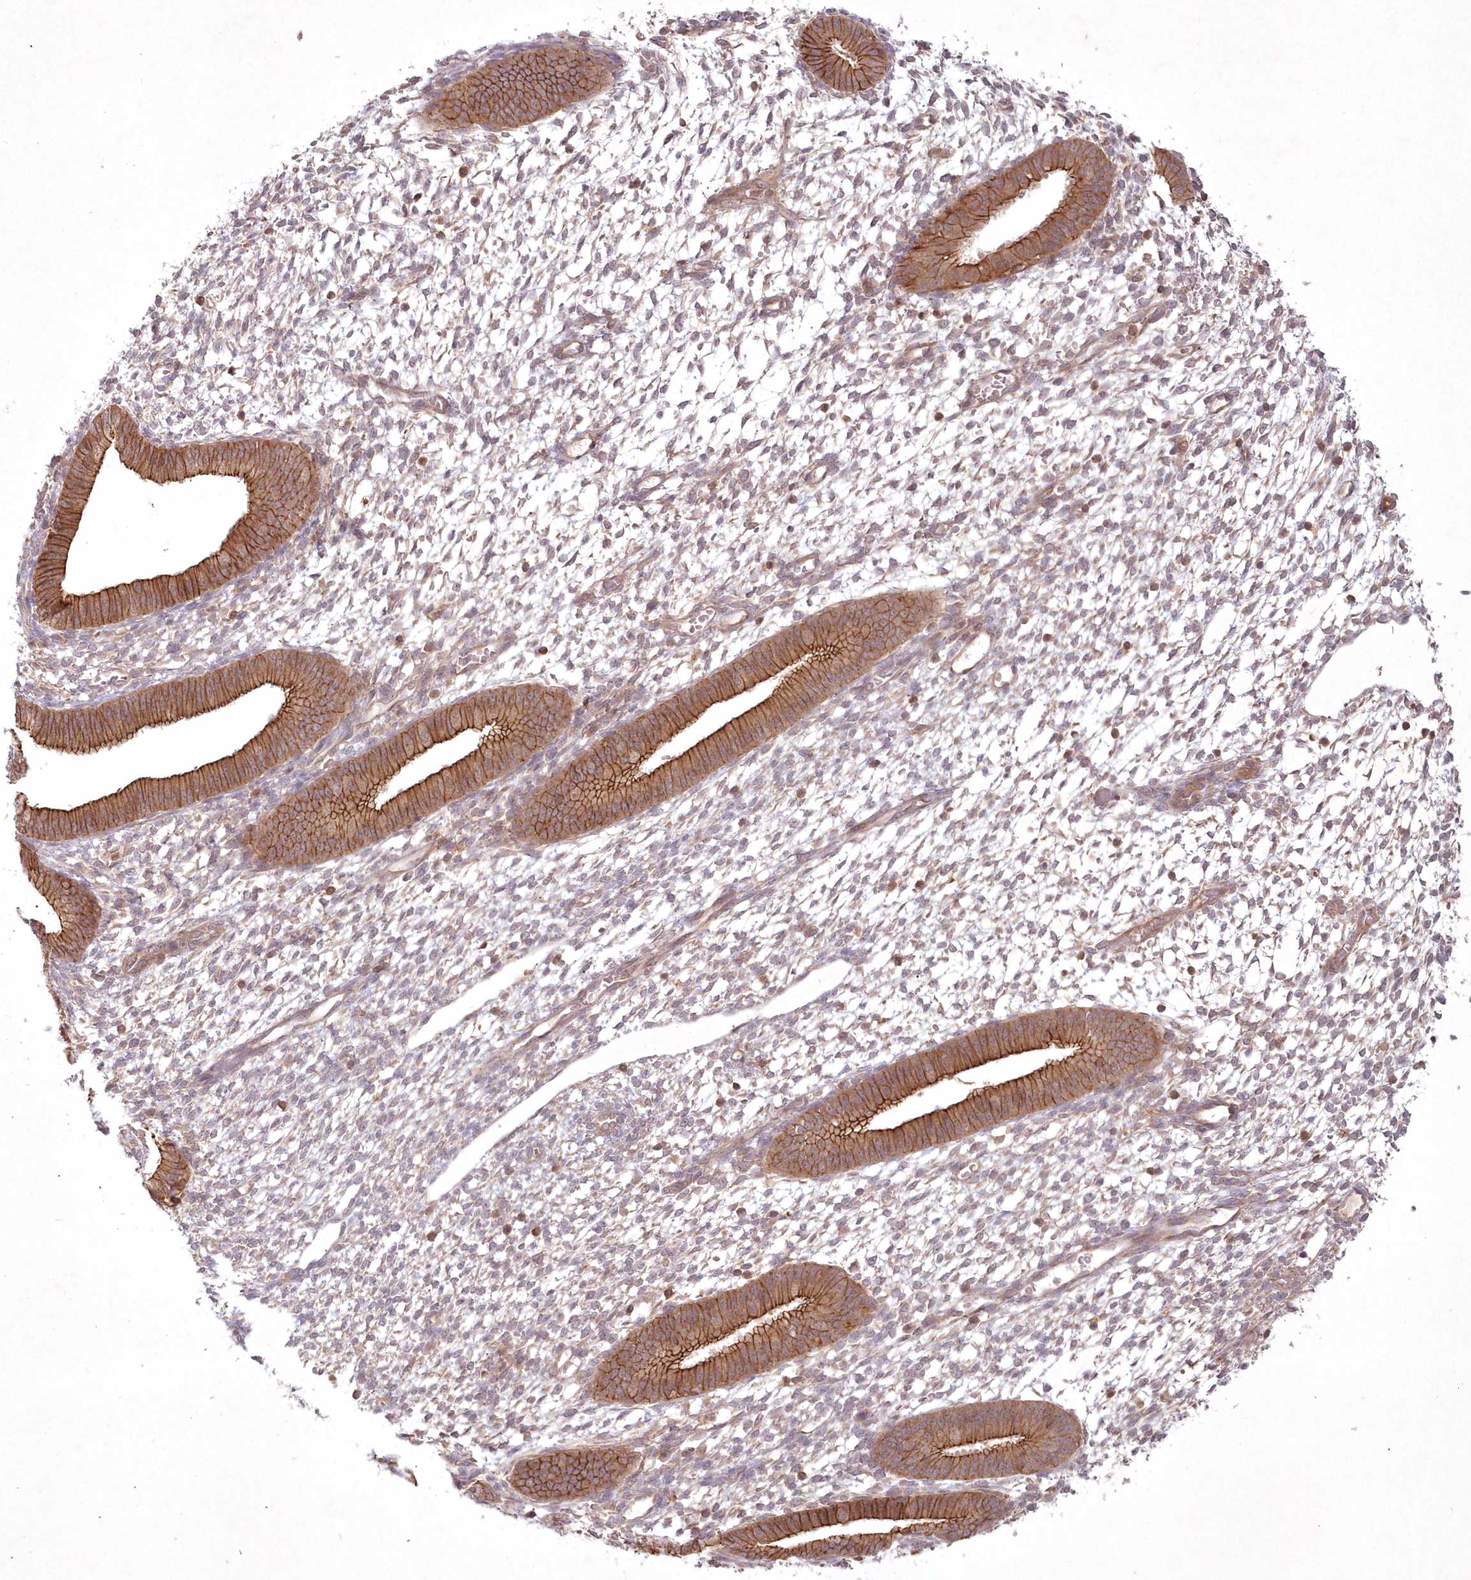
{"staining": {"intensity": "moderate", "quantity": "<25%", "location": "cytoplasmic/membranous"}, "tissue": "endometrium", "cell_type": "Cells in endometrial stroma", "image_type": "normal", "snomed": [{"axis": "morphology", "description": "Normal tissue, NOS"}, {"axis": "topography", "description": "Endometrium"}], "caption": "Immunohistochemical staining of unremarkable endometrium shows moderate cytoplasmic/membranous protein expression in about <25% of cells in endometrial stroma.", "gene": "TOGARAM2", "patient": {"sex": "female", "age": 46}}